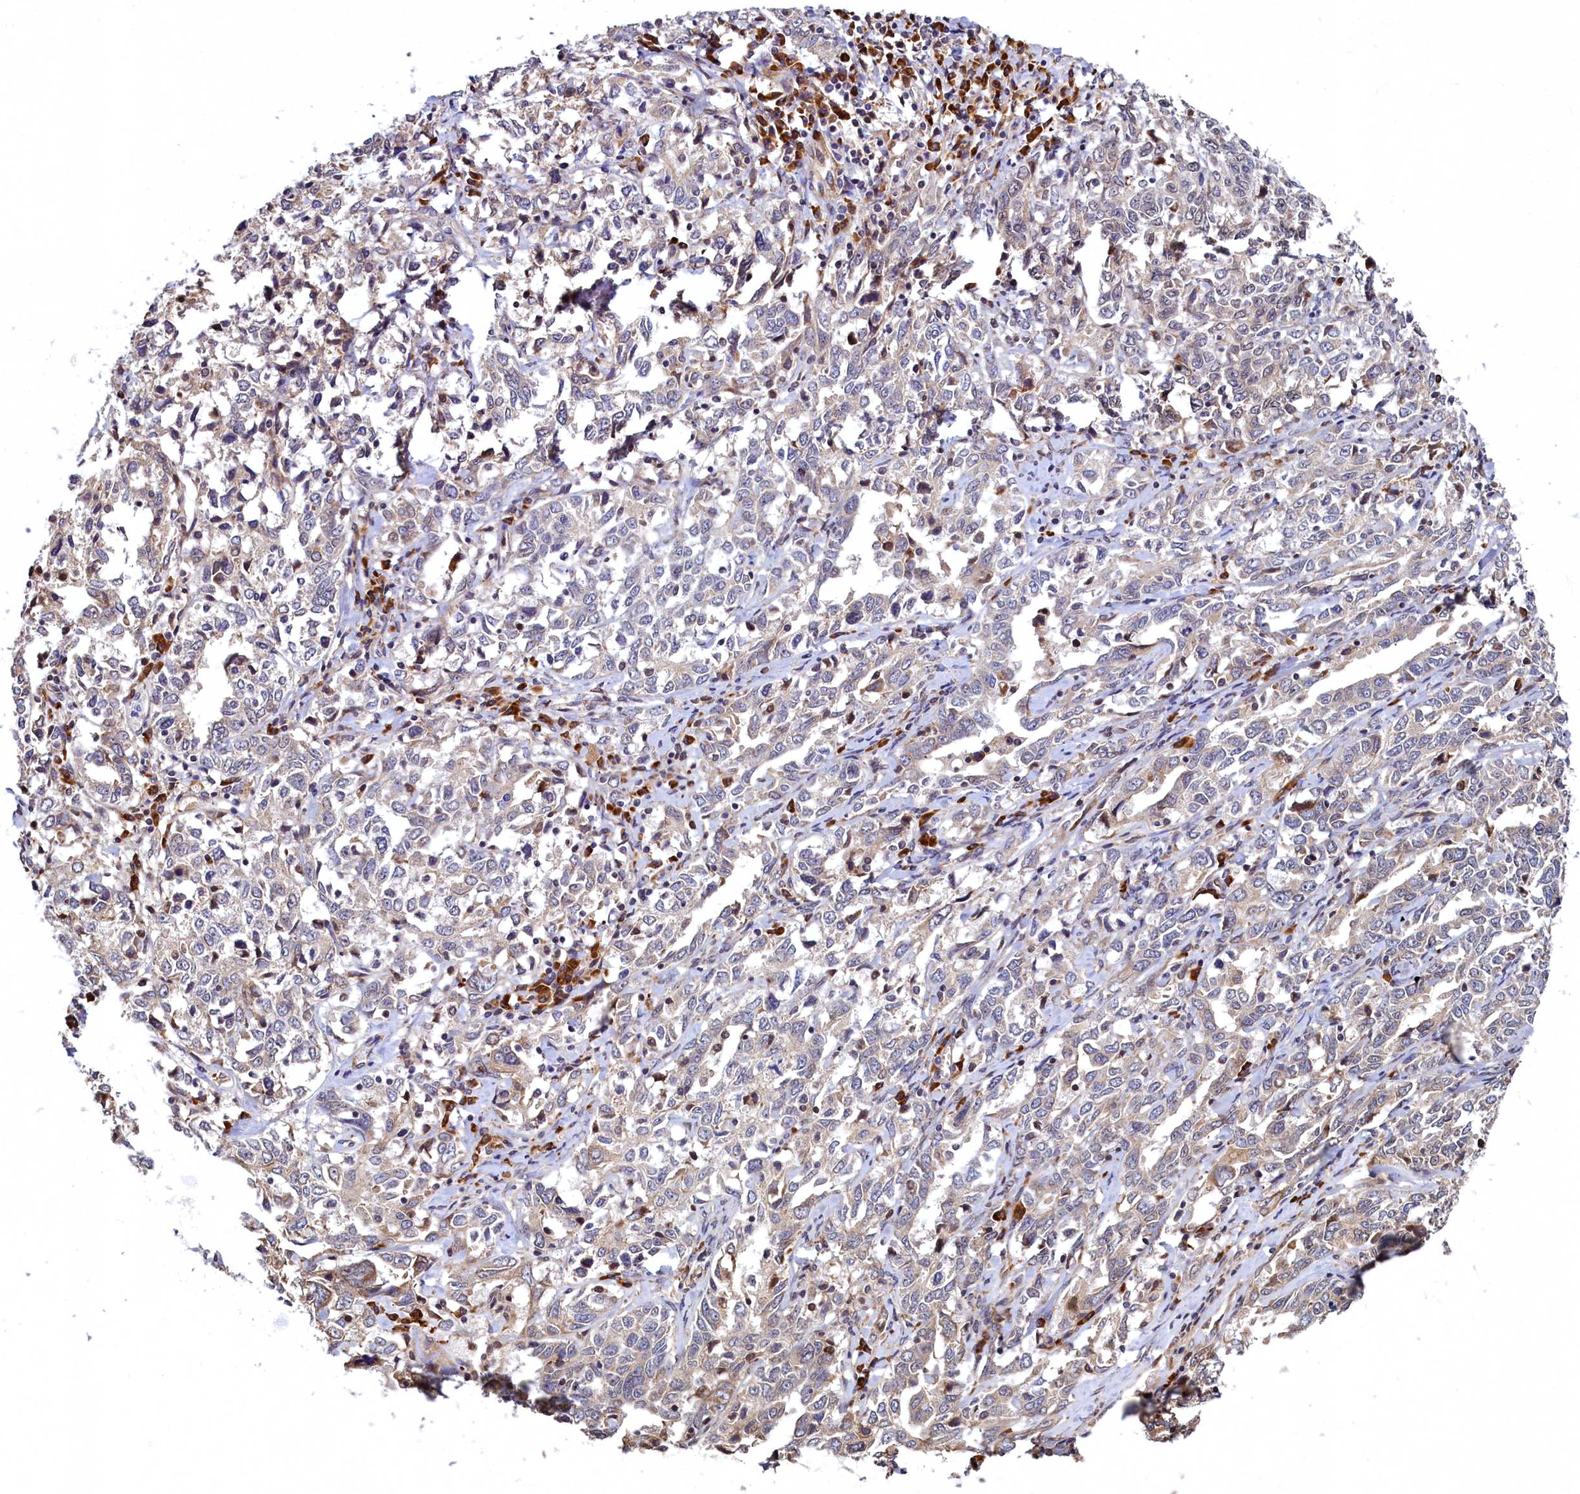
{"staining": {"intensity": "weak", "quantity": "<25%", "location": "cytoplasmic/membranous"}, "tissue": "ovarian cancer", "cell_type": "Tumor cells", "image_type": "cancer", "snomed": [{"axis": "morphology", "description": "Carcinoma, endometroid"}, {"axis": "topography", "description": "Ovary"}], "caption": "Tumor cells show no significant protein staining in ovarian endometroid carcinoma.", "gene": "SLC16A14", "patient": {"sex": "female", "age": 62}}